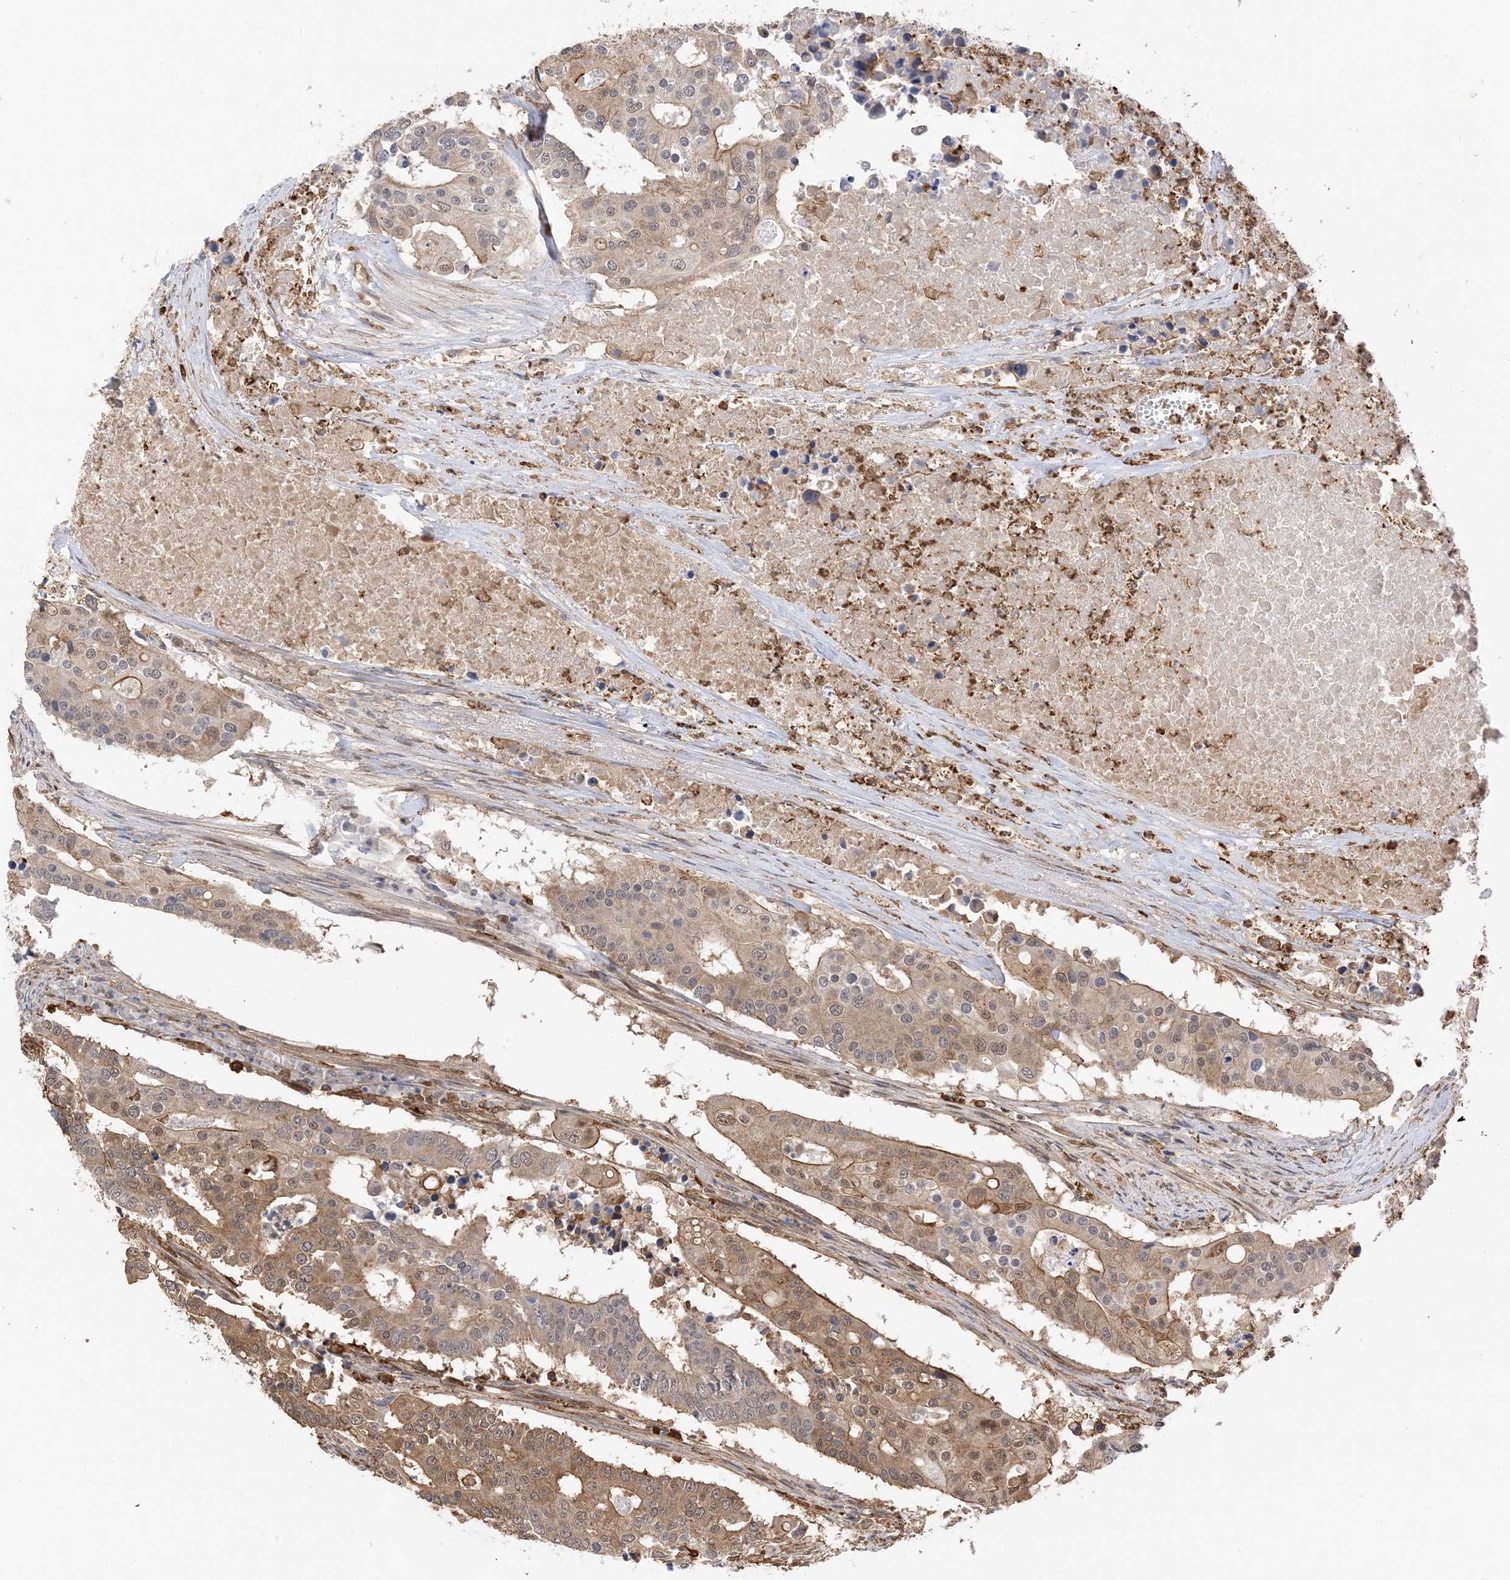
{"staining": {"intensity": "moderate", "quantity": ">75%", "location": "cytoplasmic/membranous,nuclear"}, "tissue": "colorectal cancer", "cell_type": "Tumor cells", "image_type": "cancer", "snomed": [{"axis": "morphology", "description": "Adenocarcinoma, NOS"}, {"axis": "topography", "description": "Colon"}], "caption": "Colorectal adenocarcinoma was stained to show a protein in brown. There is medium levels of moderate cytoplasmic/membranous and nuclear positivity in about >75% of tumor cells.", "gene": "PHACTR2", "patient": {"sex": "male", "age": 77}}